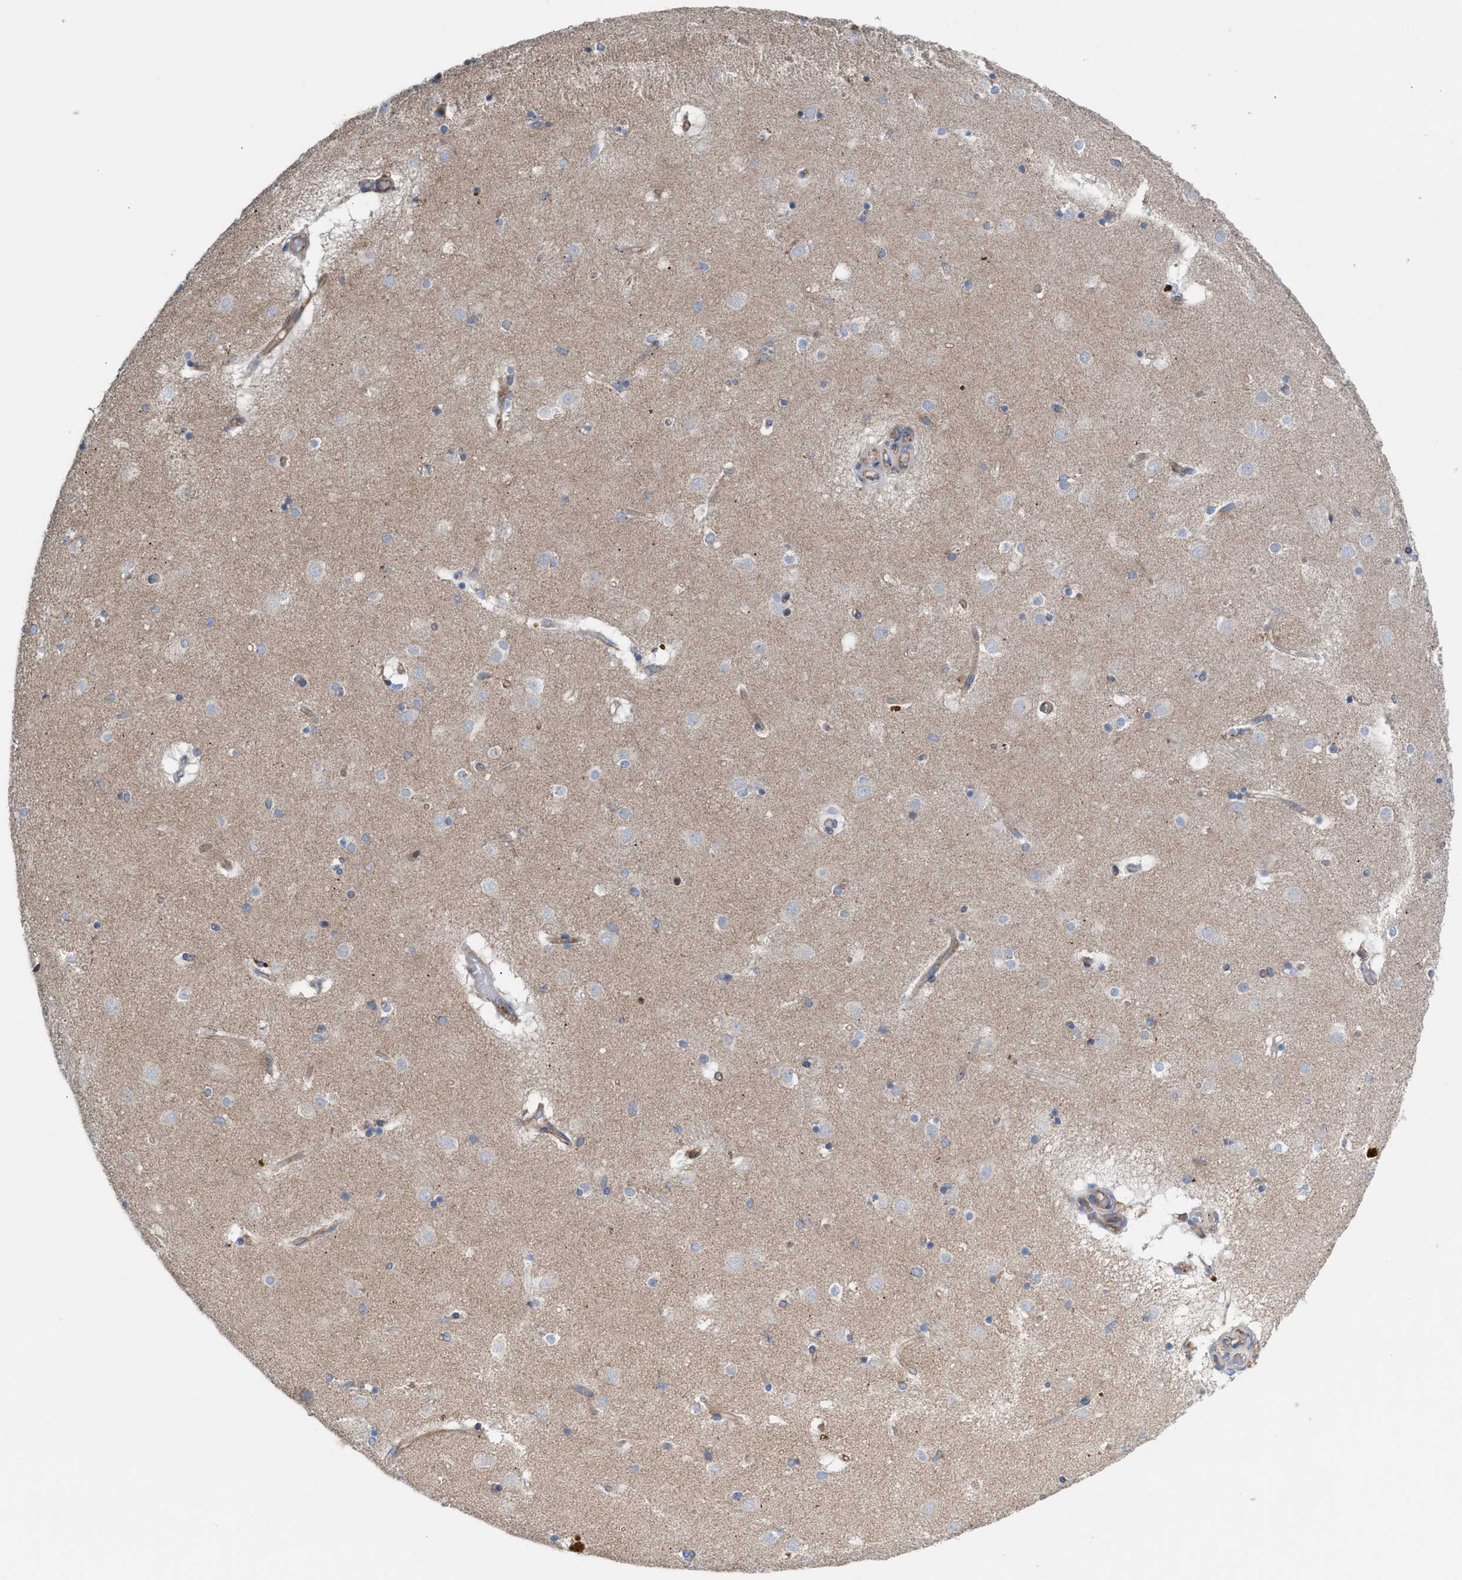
{"staining": {"intensity": "weak", "quantity": "<25%", "location": "cytoplasmic/membranous"}, "tissue": "caudate", "cell_type": "Glial cells", "image_type": "normal", "snomed": [{"axis": "morphology", "description": "Normal tissue, NOS"}, {"axis": "topography", "description": "Lateral ventricle wall"}], "caption": "Immunohistochemistry of benign caudate demonstrates no positivity in glial cells.", "gene": "NYAP1", "patient": {"sex": "male", "age": 70}}